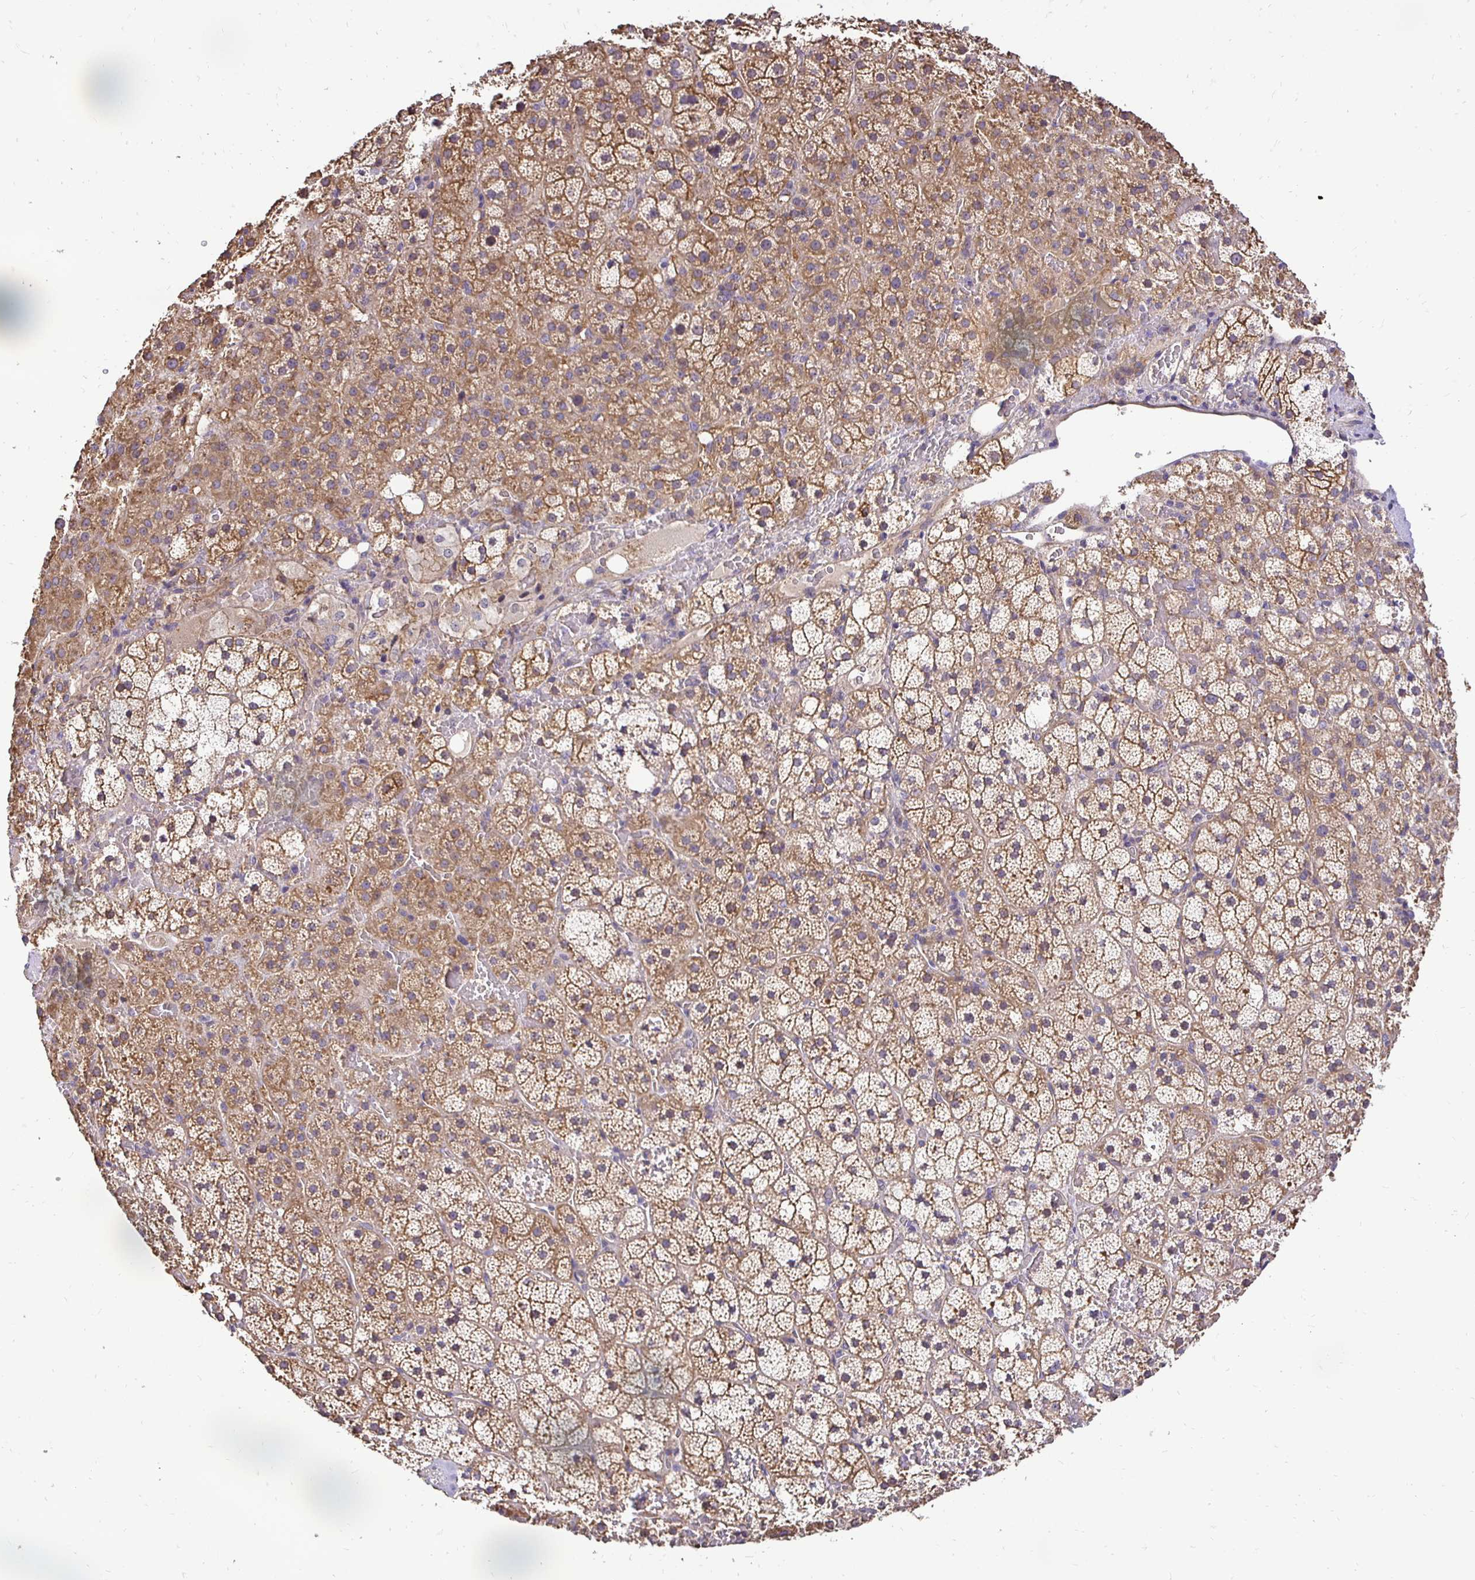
{"staining": {"intensity": "moderate", "quantity": ">75%", "location": "cytoplasmic/membranous"}, "tissue": "adrenal gland", "cell_type": "Glandular cells", "image_type": "normal", "snomed": [{"axis": "morphology", "description": "Normal tissue, NOS"}, {"axis": "topography", "description": "Adrenal gland"}], "caption": "This is an image of immunohistochemistry (IHC) staining of unremarkable adrenal gland, which shows moderate expression in the cytoplasmic/membranous of glandular cells.", "gene": "SLC9A1", "patient": {"sex": "male", "age": 53}}